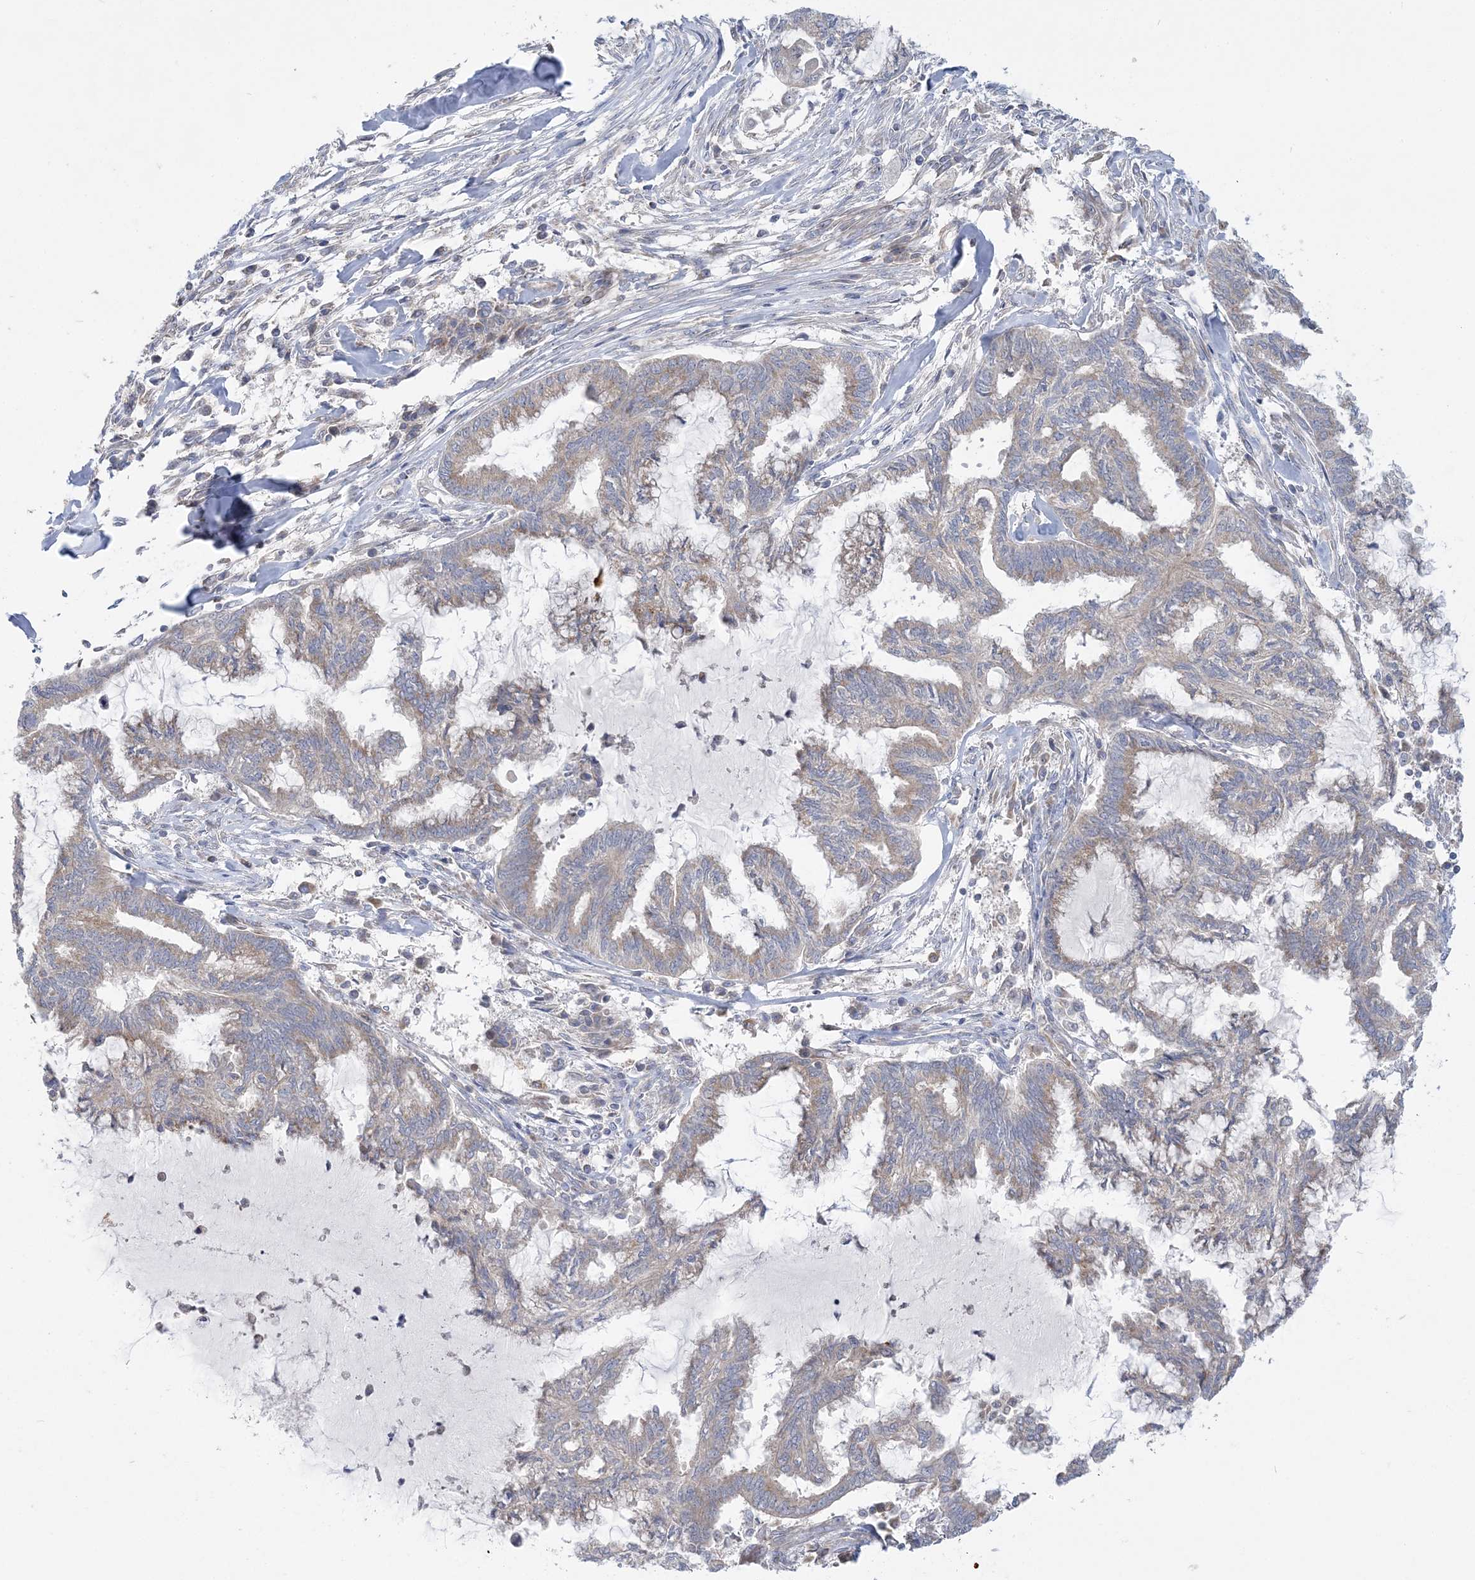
{"staining": {"intensity": "weak", "quantity": "25%-75%", "location": "cytoplasmic/membranous"}, "tissue": "endometrial cancer", "cell_type": "Tumor cells", "image_type": "cancer", "snomed": [{"axis": "morphology", "description": "Adenocarcinoma, NOS"}, {"axis": "topography", "description": "Endometrium"}], "caption": "Immunohistochemistry staining of endometrial cancer (adenocarcinoma), which shows low levels of weak cytoplasmic/membranous expression in about 25%-75% of tumor cells indicating weak cytoplasmic/membranous protein positivity. The staining was performed using DAB (brown) for protein detection and nuclei were counterstained in hematoxylin (blue).", "gene": "MMADHC", "patient": {"sex": "female", "age": 86}}